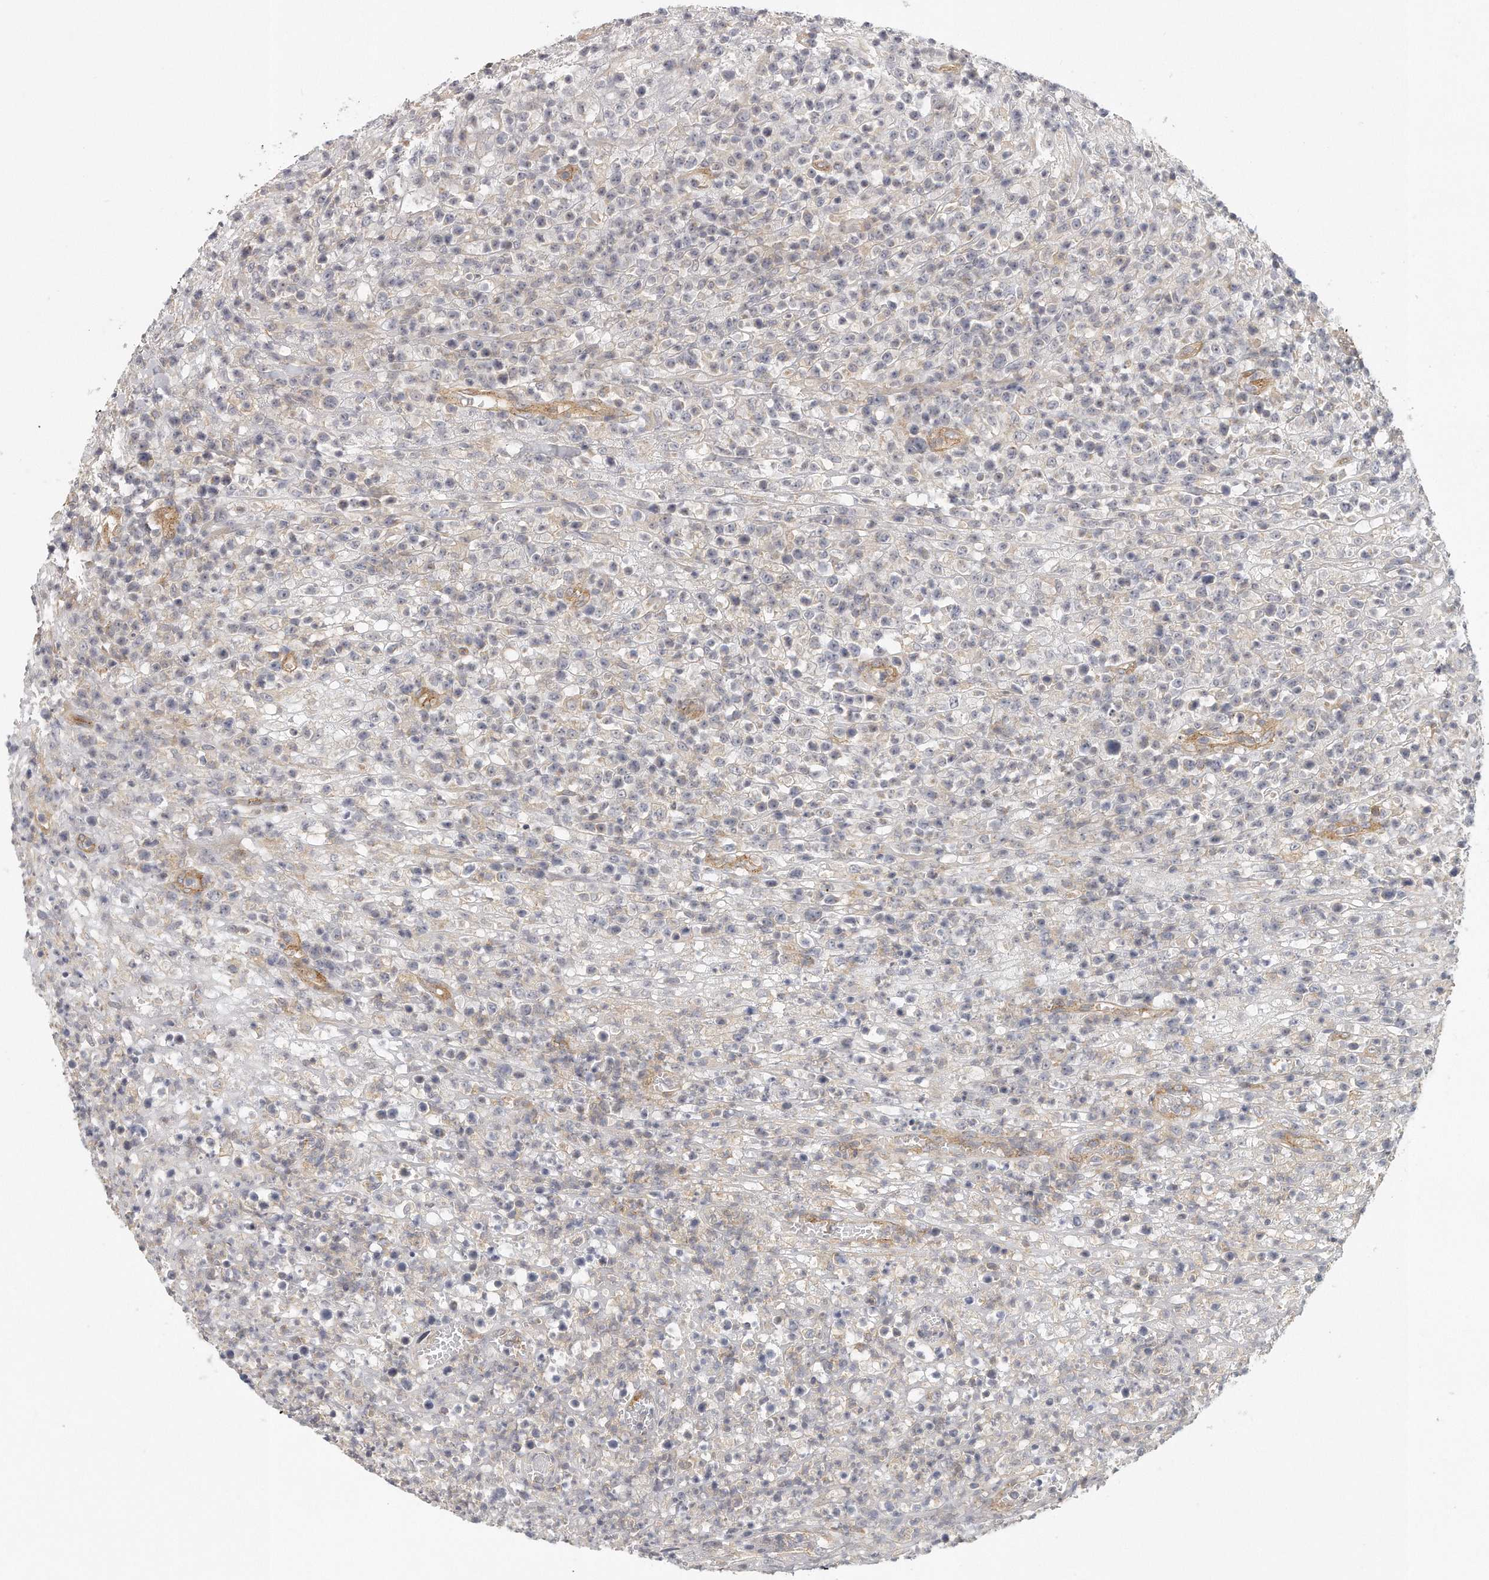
{"staining": {"intensity": "negative", "quantity": "none", "location": "none"}, "tissue": "lymphoma", "cell_type": "Tumor cells", "image_type": "cancer", "snomed": [{"axis": "morphology", "description": "Malignant lymphoma, non-Hodgkin's type, High grade"}, {"axis": "topography", "description": "Colon"}], "caption": "Tumor cells show no significant positivity in lymphoma.", "gene": "MTERF4", "patient": {"sex": "female", "age": 53}}